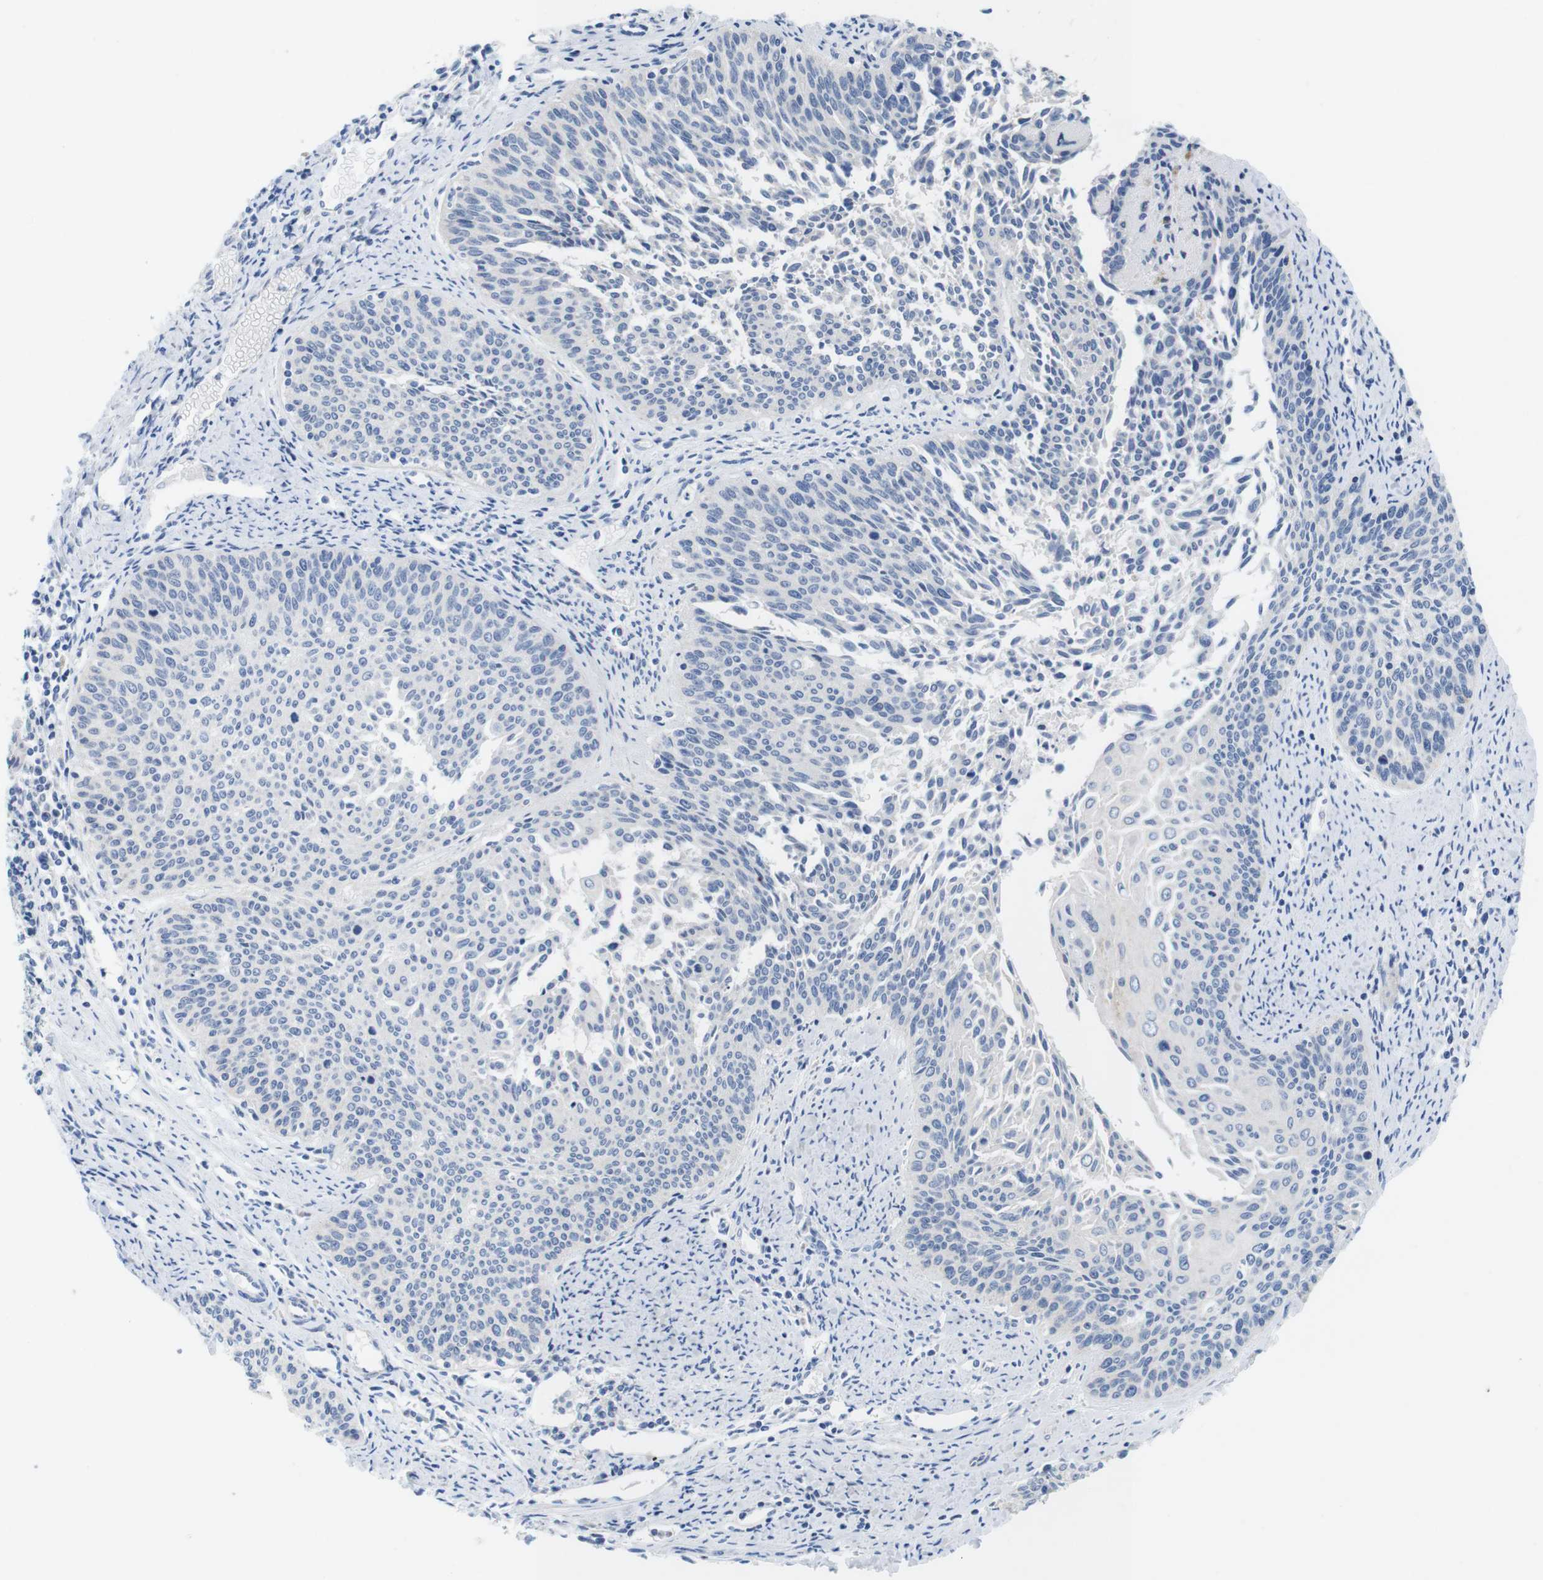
{"staining": {"intensity": "negative", "quantity": "none", "location": "none"}, "tissue": "cervical cancer", "cell_type": "Tumor cells", "image_type": "cancer", "snomed": [{"axis": "morphology", "description": "Squamous cell carcinoma, NOS"}, {"axis": "topography", "description": "Cervix"}], "caption": "Immunohistochemistry (IHC) of cervical cancer (squamous cell carcinoma) demonstrates no expression in tumor cells. (DAB immunohistochemistry visualized using brightfield microscopy, high magnification).", "gene": "F2RL1", "patient": {"sex": "female", "age": 55}}